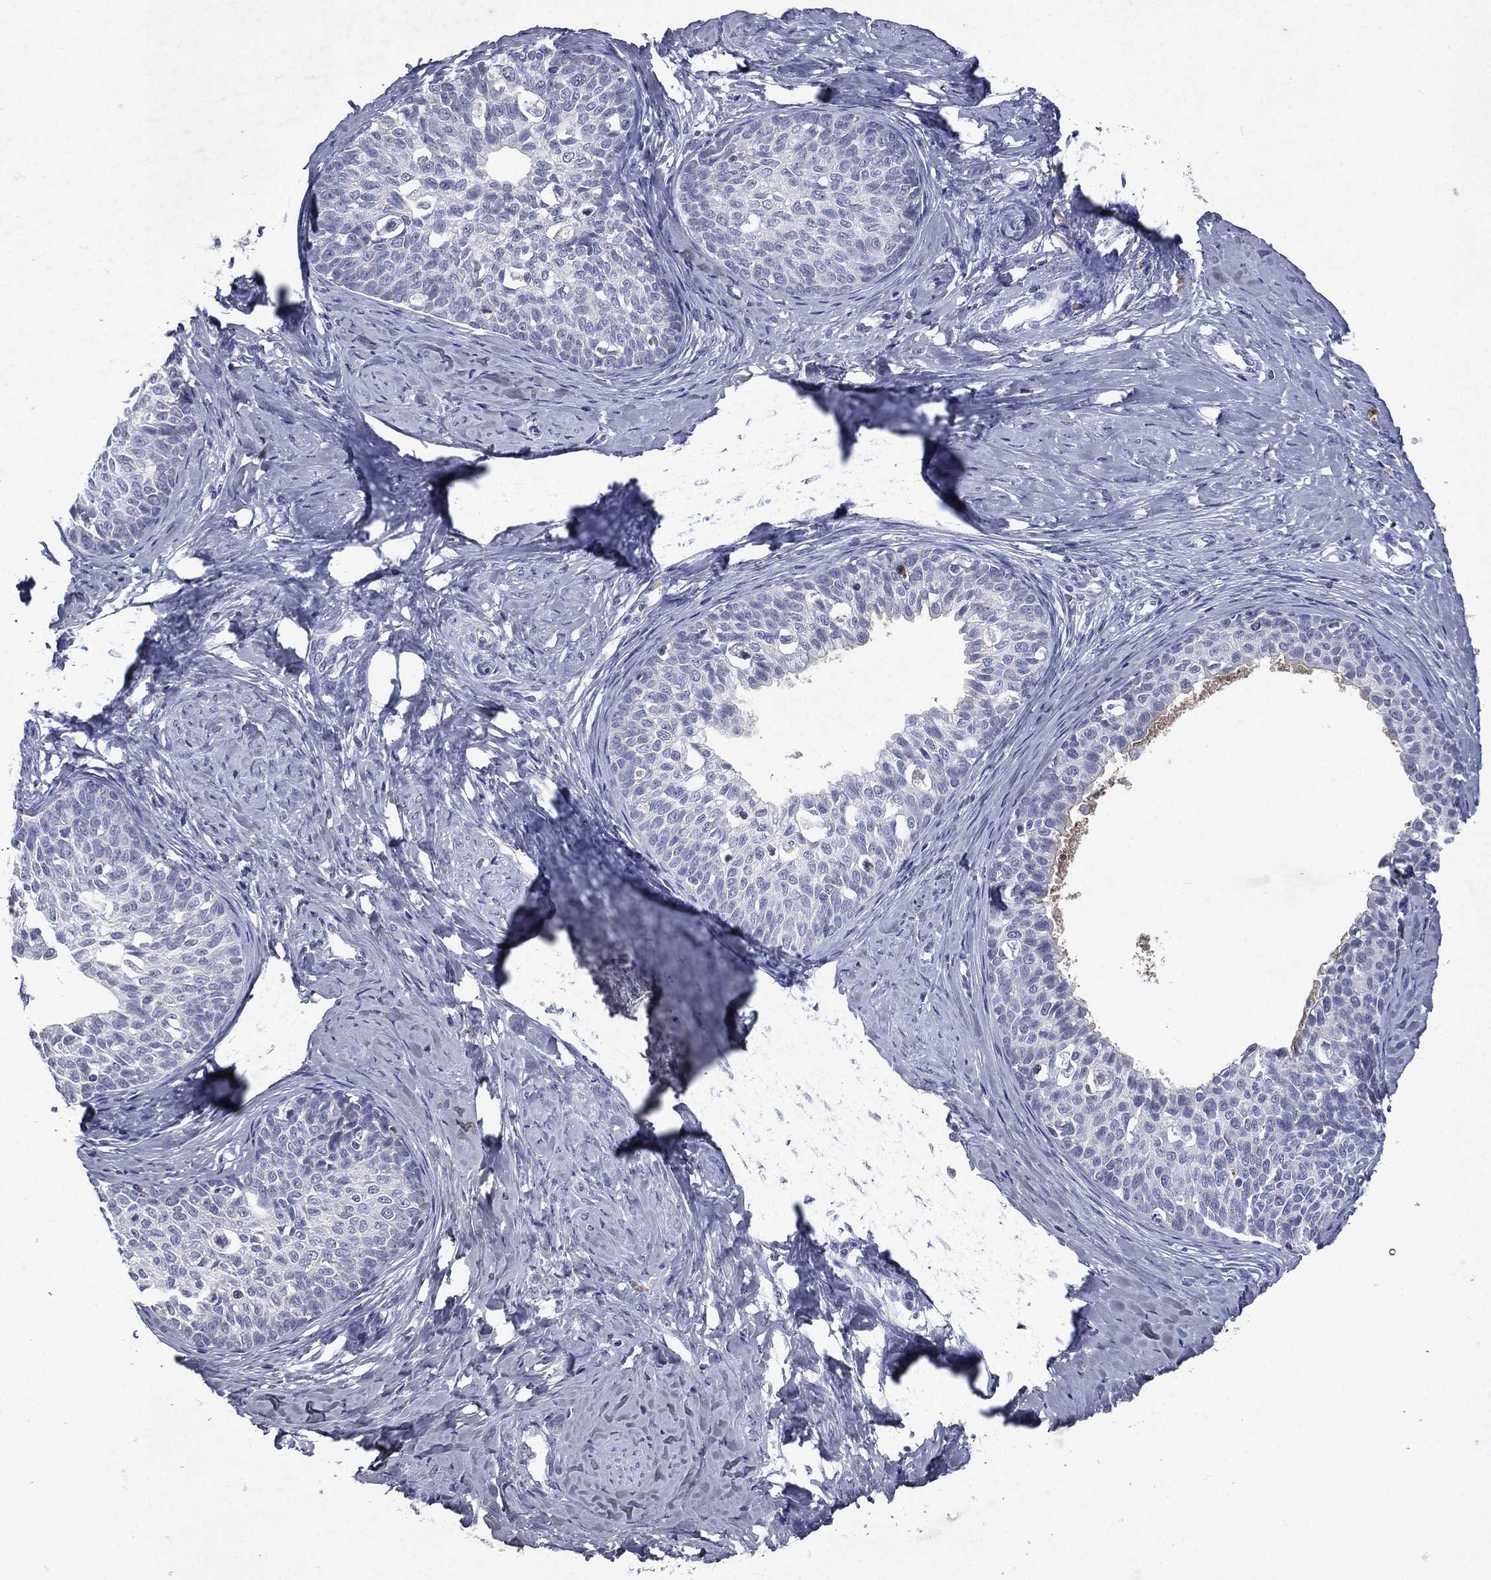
{"staining": {"intensity": "negative", "quantity": "none", "location": "none"}, "tissue": "cervical cancer", "cell_type": "Tumor cells", "image_type": "cancer", "snomed": [{"axis": "morphology", "description": "Squamous cell carcinoma, NOS"}, {"axis": "topography", "description": "Cervix"}], "caption": "High power microscopy photomicrograph of an immunohistochemistry histopathology image of squamous cell carcinoma (cervical), revealing no significant expression in tumor cells.", "gene": "SLC34A2", "patient": {"sex": "female", "age": 51}}